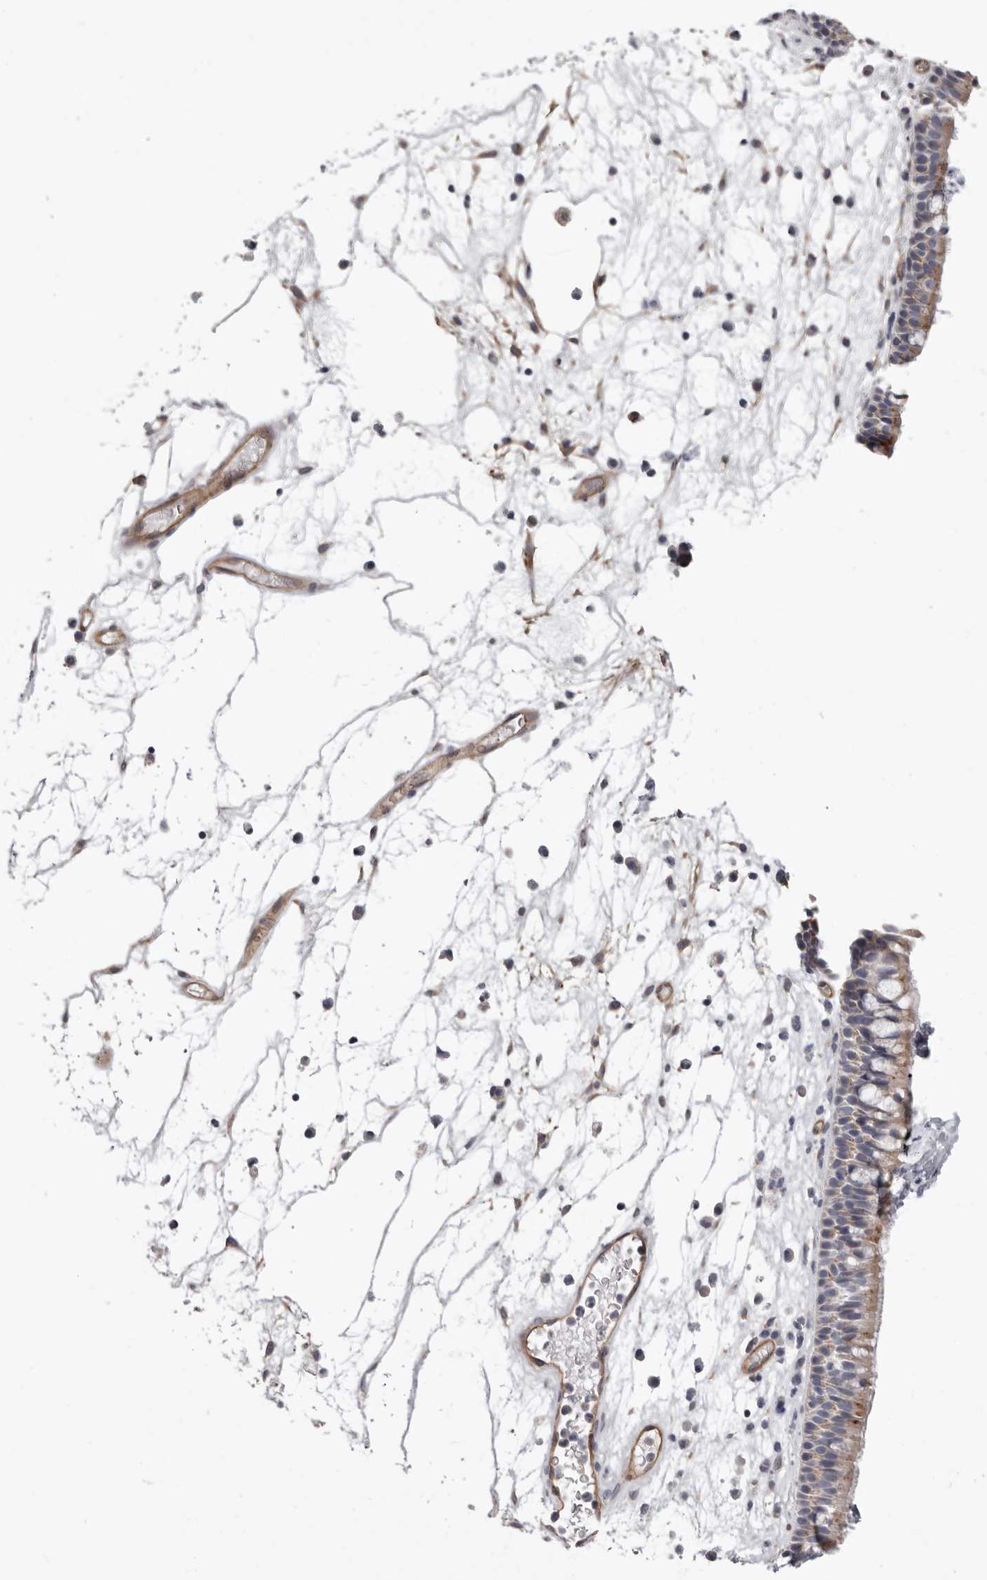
{"staining": {"intensity": "moderate", "quantity": "<25%", "location": "cytoplasmic/membranous"}, "tissue": "nasopharynx", "cell_type": "Respiratory epithelial cells", "image_type": "normal", "snomed": [{"axis": "morphology", "description": "Normal tissue, NOS"}, {"axis": "morphology", "description": "Inflammation, NOS"}, {"axis": "morphology", "description": "Malignant melanoma, Metastatic site"}, {"axis": "topography", "description": "Nasopharynx"}], "caption": "Immunohistochemistry (DAB (3,3'-diaminobenzidine)) staining of benign human nasopharynx exhibits moderate cytoplasmic/membranous protein staining in about <25% of respiratory epithelial cells. Immunohistochemistry (ihc) stains the protein of interest in brown and the nuclei are stained blue.", "gene": "ADGRL4", "patient": {"sex": "male", "age": 70}}